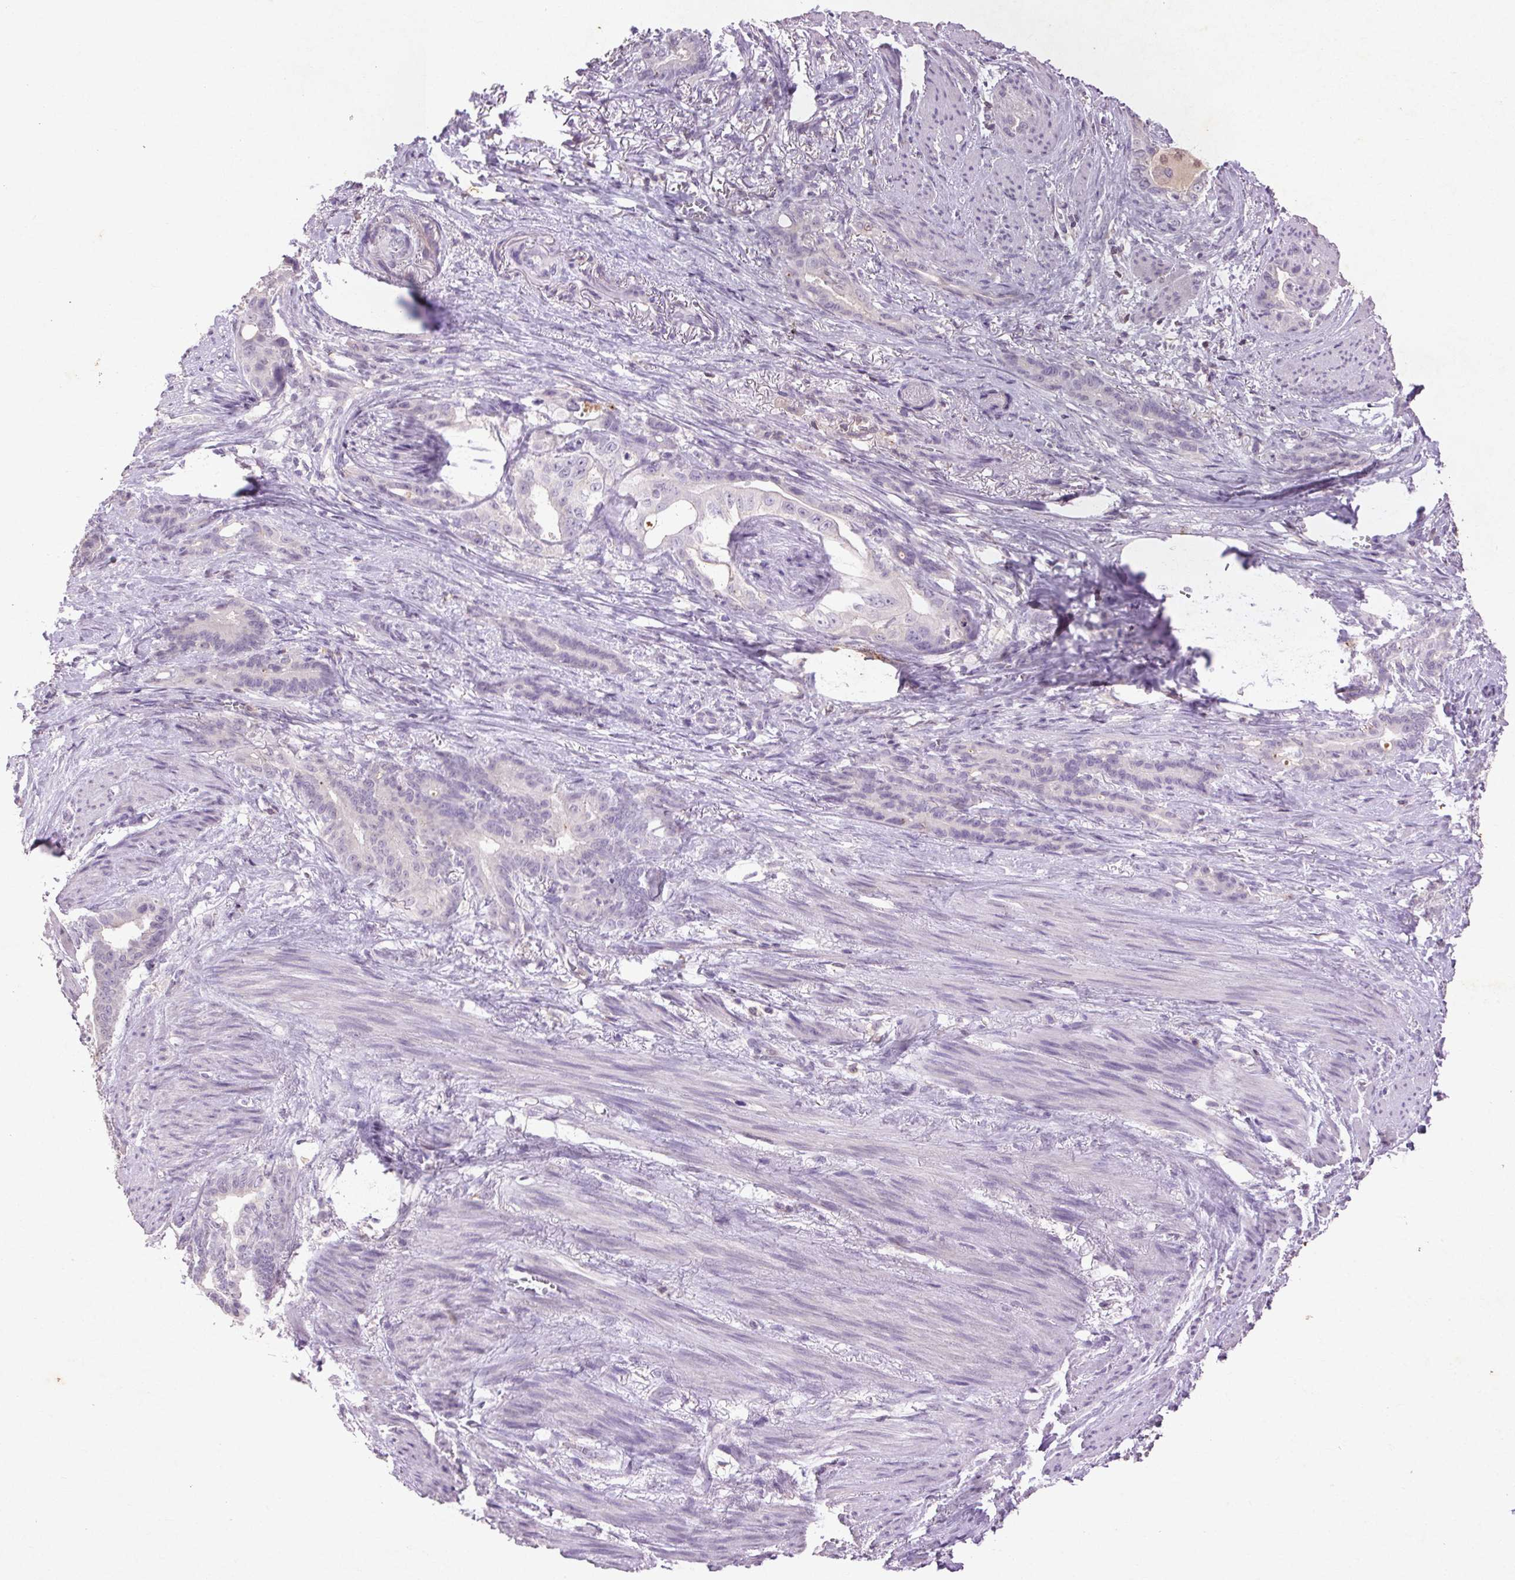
{"staining": {"intensity": "negative", "quantity": "none", "location": "none"}, "tissue": "stomach cancer", "cell_type": "Tumor cells", "image_type": "cancer", "snomed": [{"axis": "morphology", "description": "Normal tissue, NOS"}, {"axis": "morphology", "description": "Adenocarcinoma, NOS"}, {"axis": "topography", "description": "Esophagus"}, {"axis": "topography", "description": "Stomach, upper"}], "caption": "There is no significant staining in tumor cells of stomach cancer.", "gene": "FNDC7", "patient": {"sex": "male", "age": 62}}